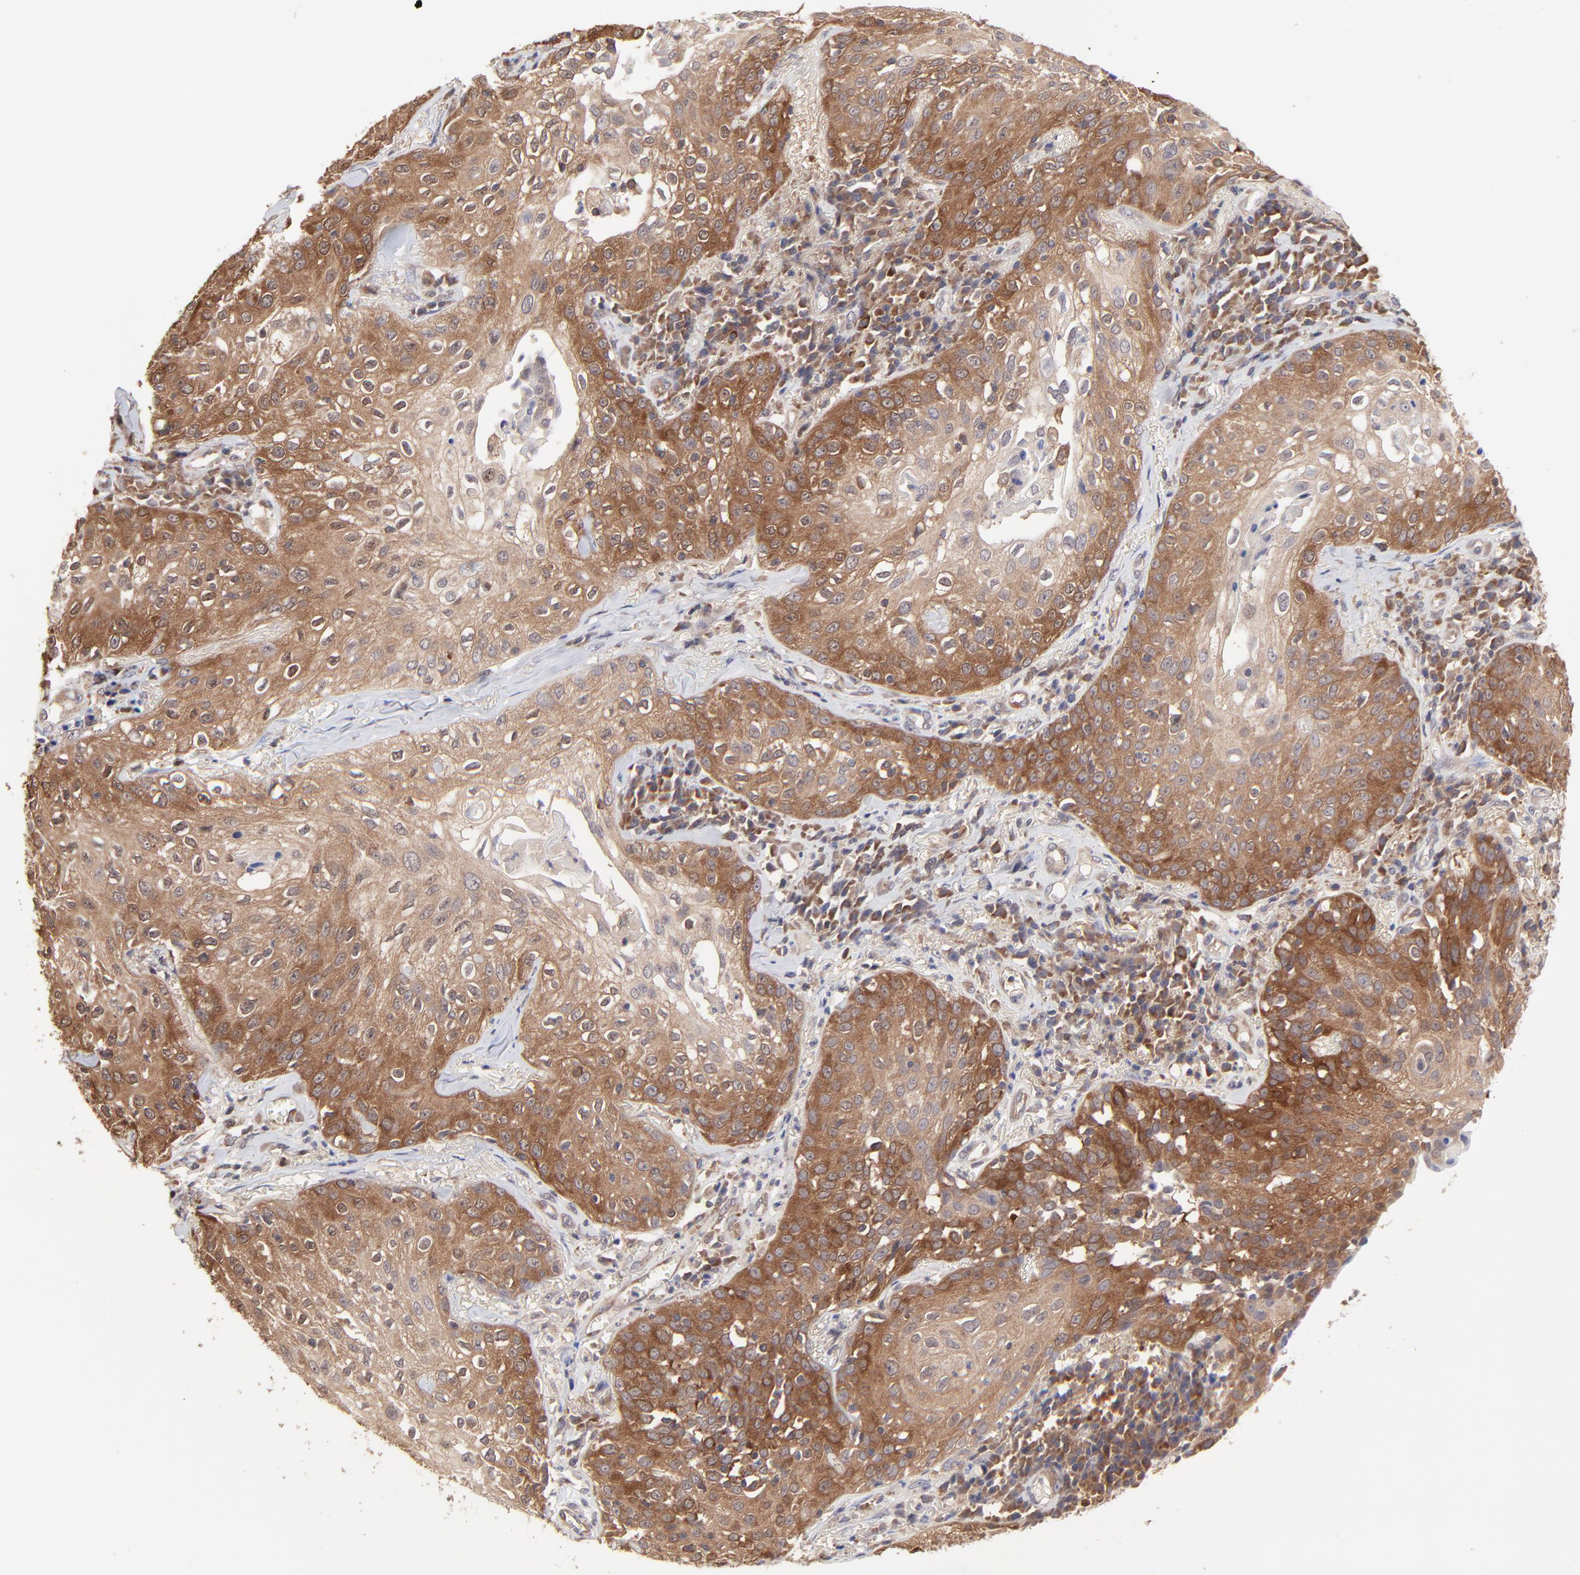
{"staining": {"intensity": "strong", "quantity": ">75%", "location": "cytoplasmic/membranous"}, "tissue": "skin cancer", "cell_type": "Tumor cells", "image_type": "cancer", "snomed": [{"axis": "morphology", "description": "Squamous cell carcinoma, NOS"}, {"axis": "topography", "description": "Skin"}], "caption": "DAB (3,3'-diaminobenzidine) immunohistochemical staining of skin squamous cell carcinoma demonstrates strong cytoplasmic/membranous protein staining in about >75% of tumor cells.", "gene": "GART", "patient": {"sex": "male", "age": 65}}